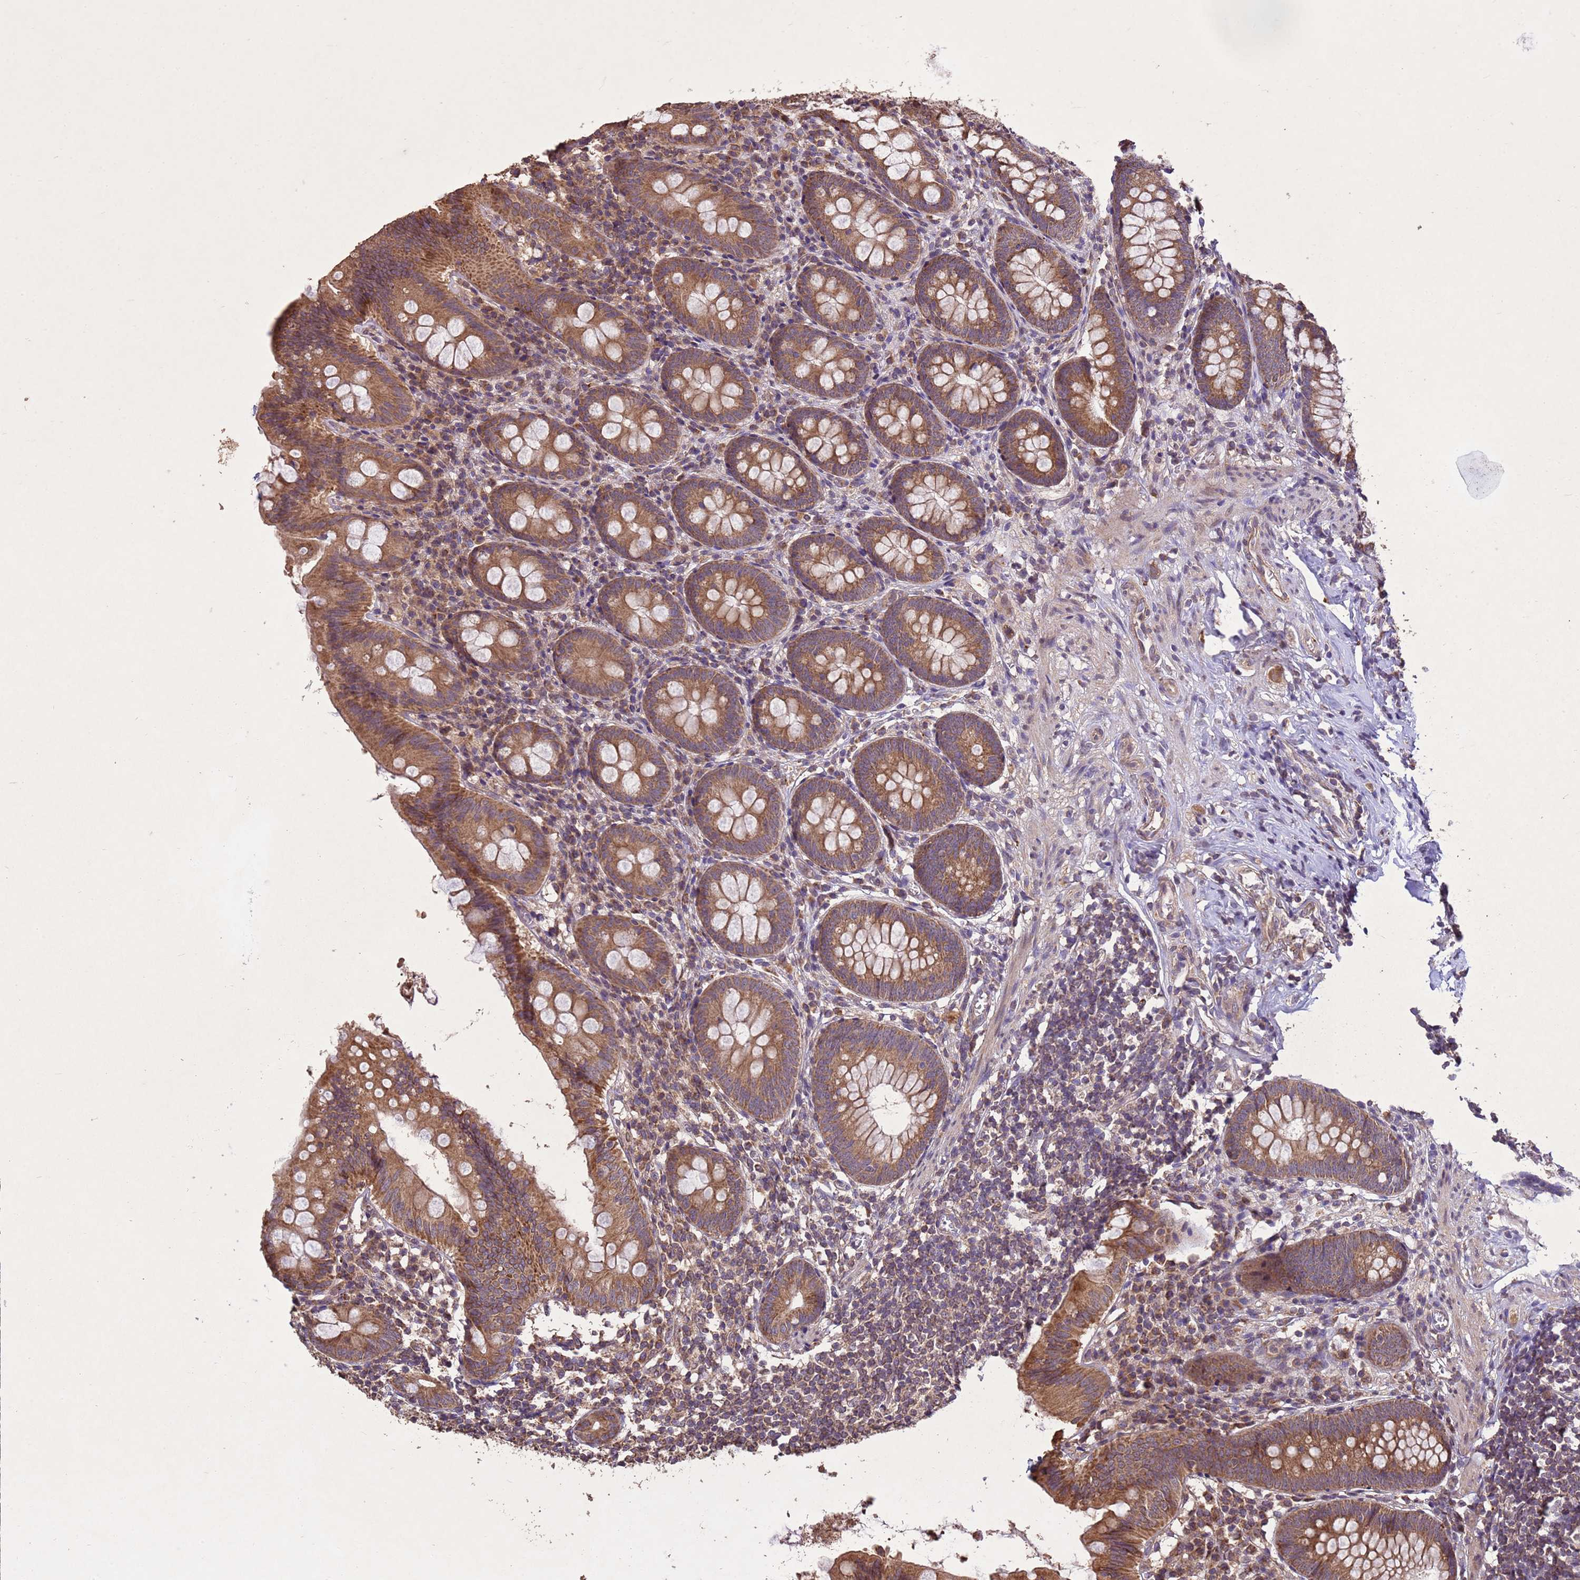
{"staining": {"intensity": "moderate", "quantity": ">75%", "location": "cytoplasmic/membranous"}, "tissue": "appendix", "cell_type": "Glandular cells", "image_type": "normal", "snomed": [{"axis": "morphology", "description": "Normal tissue, NOS"}, {"axis": "topography", "description": "Appendix"}], "caption": "An image of appendix stained for a protein exhibits moderate cytoplasmic/membranous brown staining in glandular cells.", "gene": "P2RX7", "patient": {"sex": "female", "age": 51}}